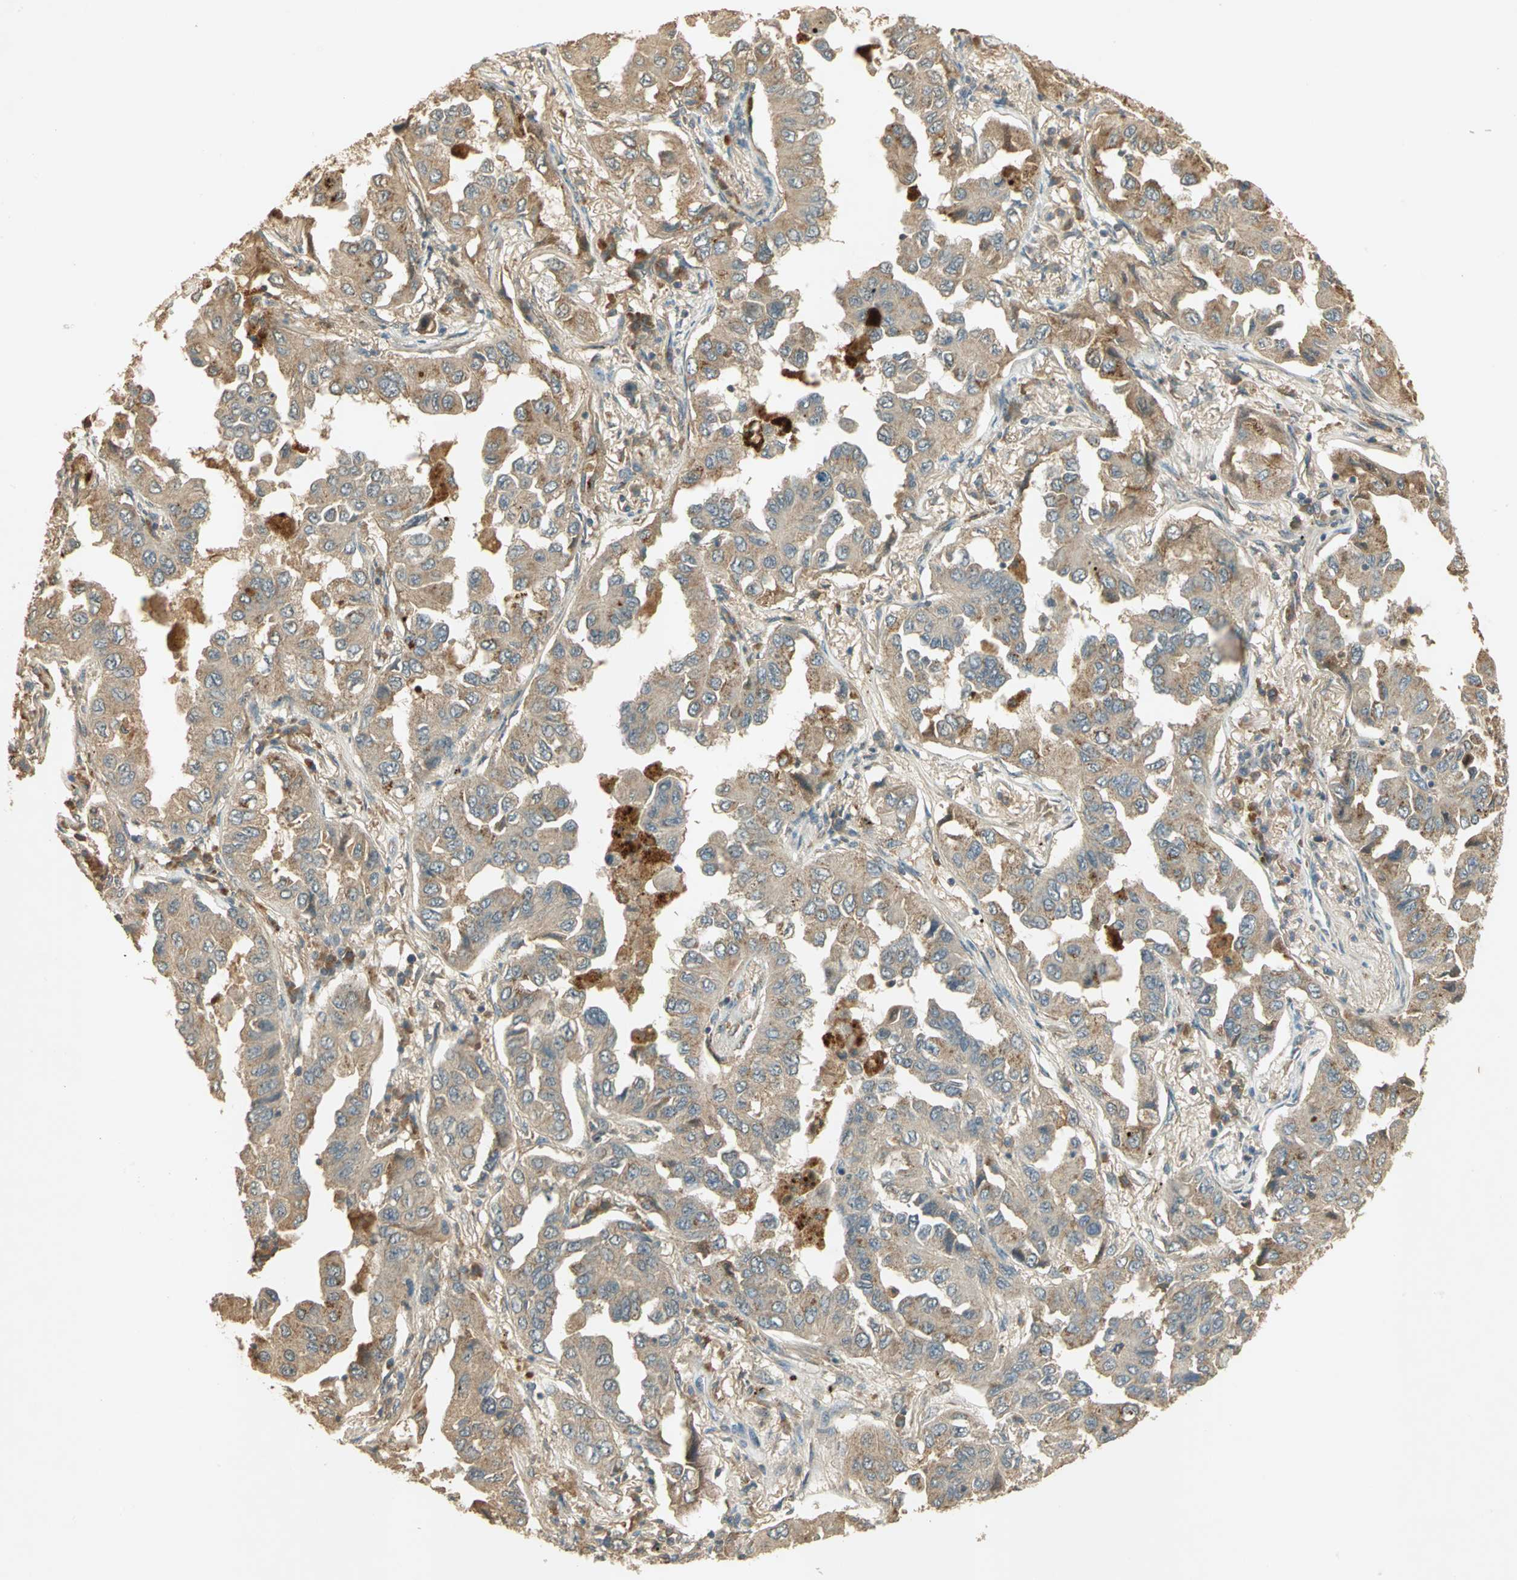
{"staining": {"intensity": "weak", "quantity": ">75%", "location": "cytoplasmic/membranous"}, "tissue": "lung cancer", "cell_type": "Tumor cells", "image_type": "cancer", "snomed": [{"axis": "morphology", "description": "Adenocarcinoma, NOS"}, {"axis": "topography", "description": "Lung"}], "caption": "Brown immunohistochemical staining in adenocarcinoma (lung) displays weak cytoplasmic/membranous staining in approximately >75% of tumor cells. (DAB IHC with brightfield microscopy, high magnification).", "gene": "KEAP1", "patient": {"sex": "female", "age": 65}}